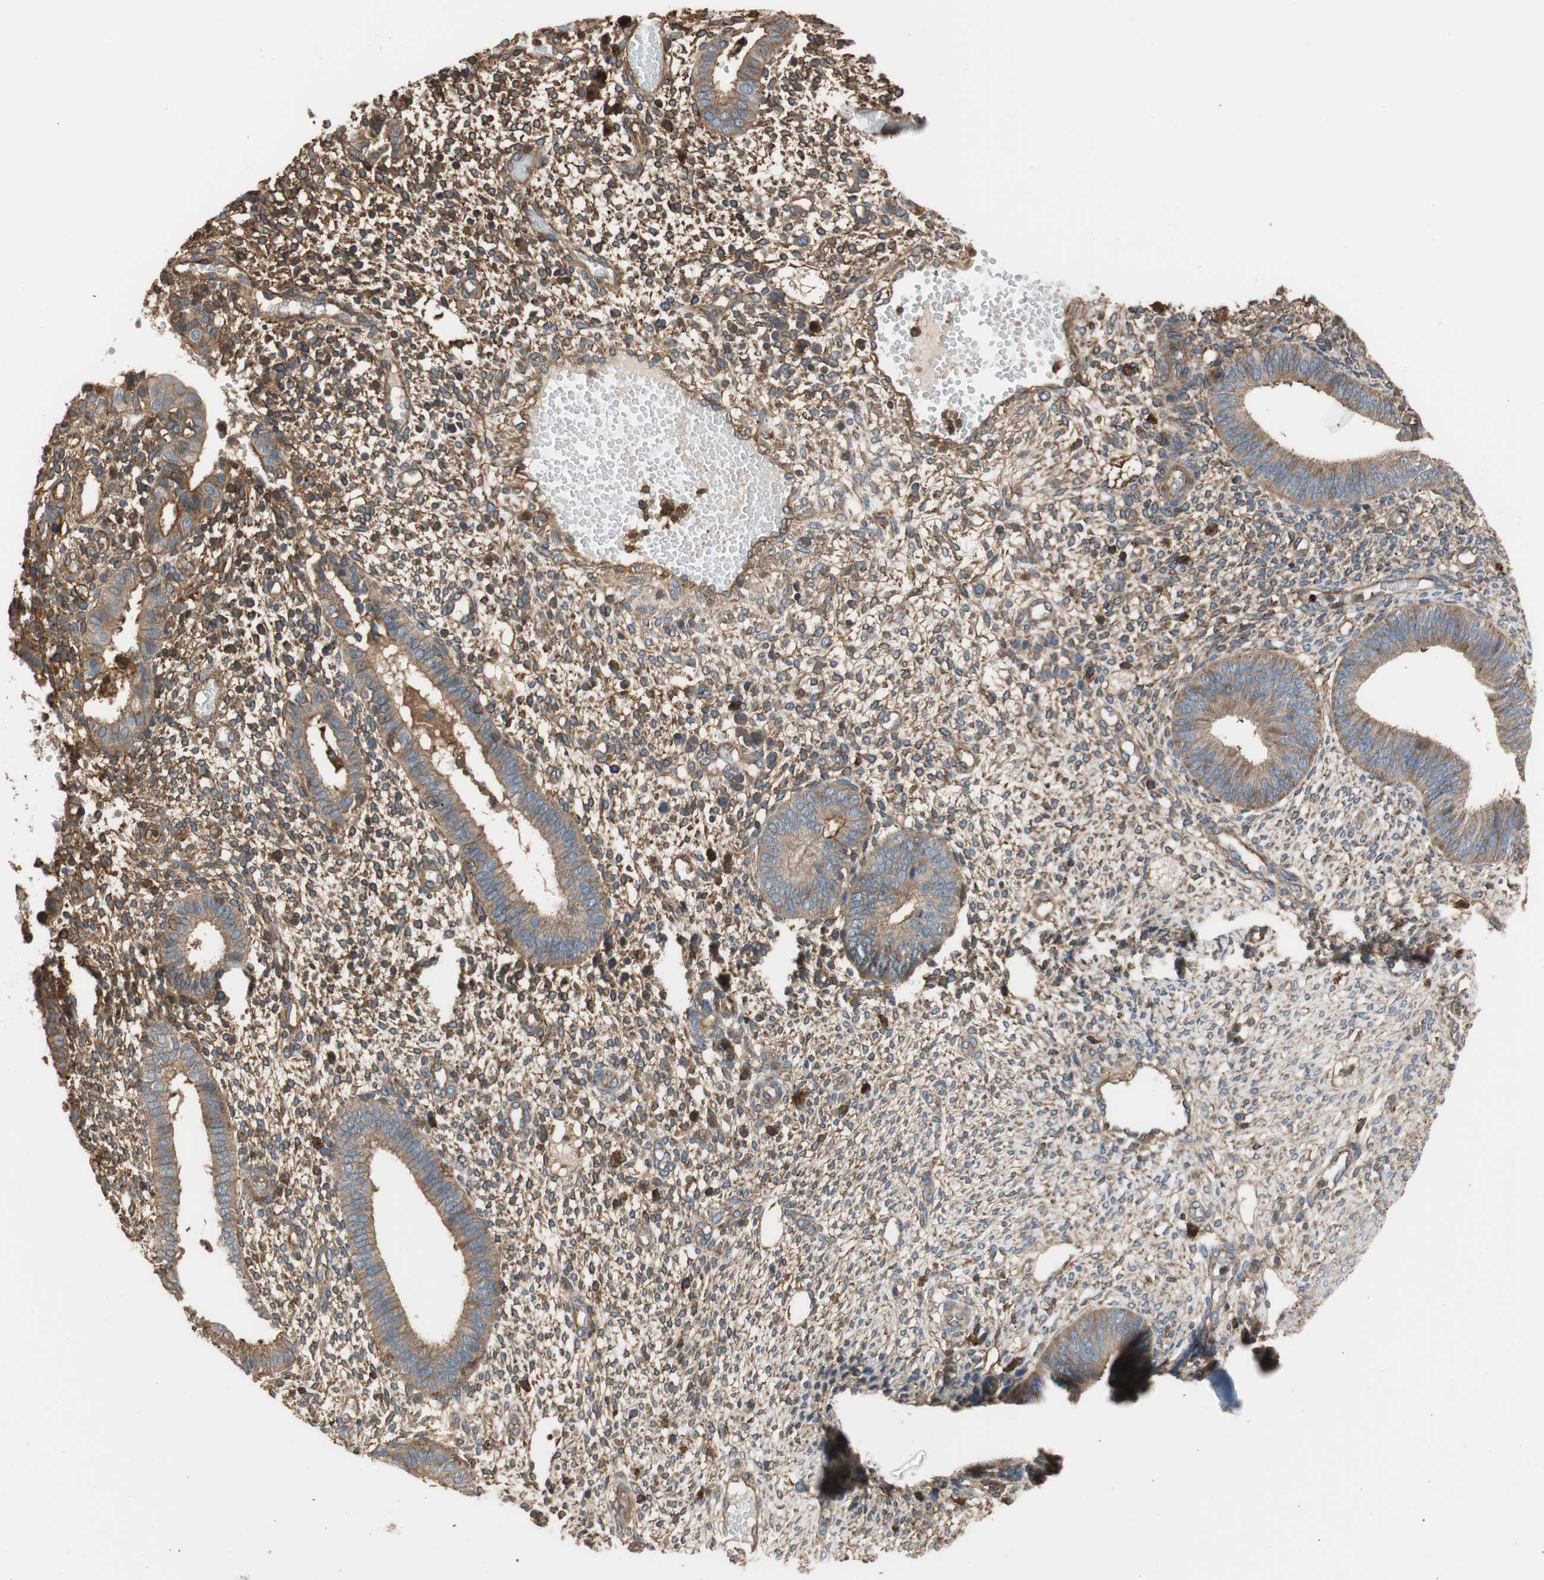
{"staining": {"intensity": "moderate", "quantity": ">75%", "location": "cytoplasmic/membranous"}, "tissue": "endometrium", "cell_type": "Cells in endometrial stroma", "image_type": "normal", "snomed": [{"axis": "morphology", "description": "Normal tissue, NOS"}, {"axis": "topography", "description": "Endometrium"}], "caption": "Normal endometrium shows moderate cytoplasmic/membranous staining in approximately >75% of cells in endometrial stroma, visualized by immunohistochemistry. The protein is stained brown, and the nuclei are stained in blue (DAB IHC with brightfield microscopy, high magnification).", "gene": "IL1RL1", "patient": {"sex": "female", "age": 35}}